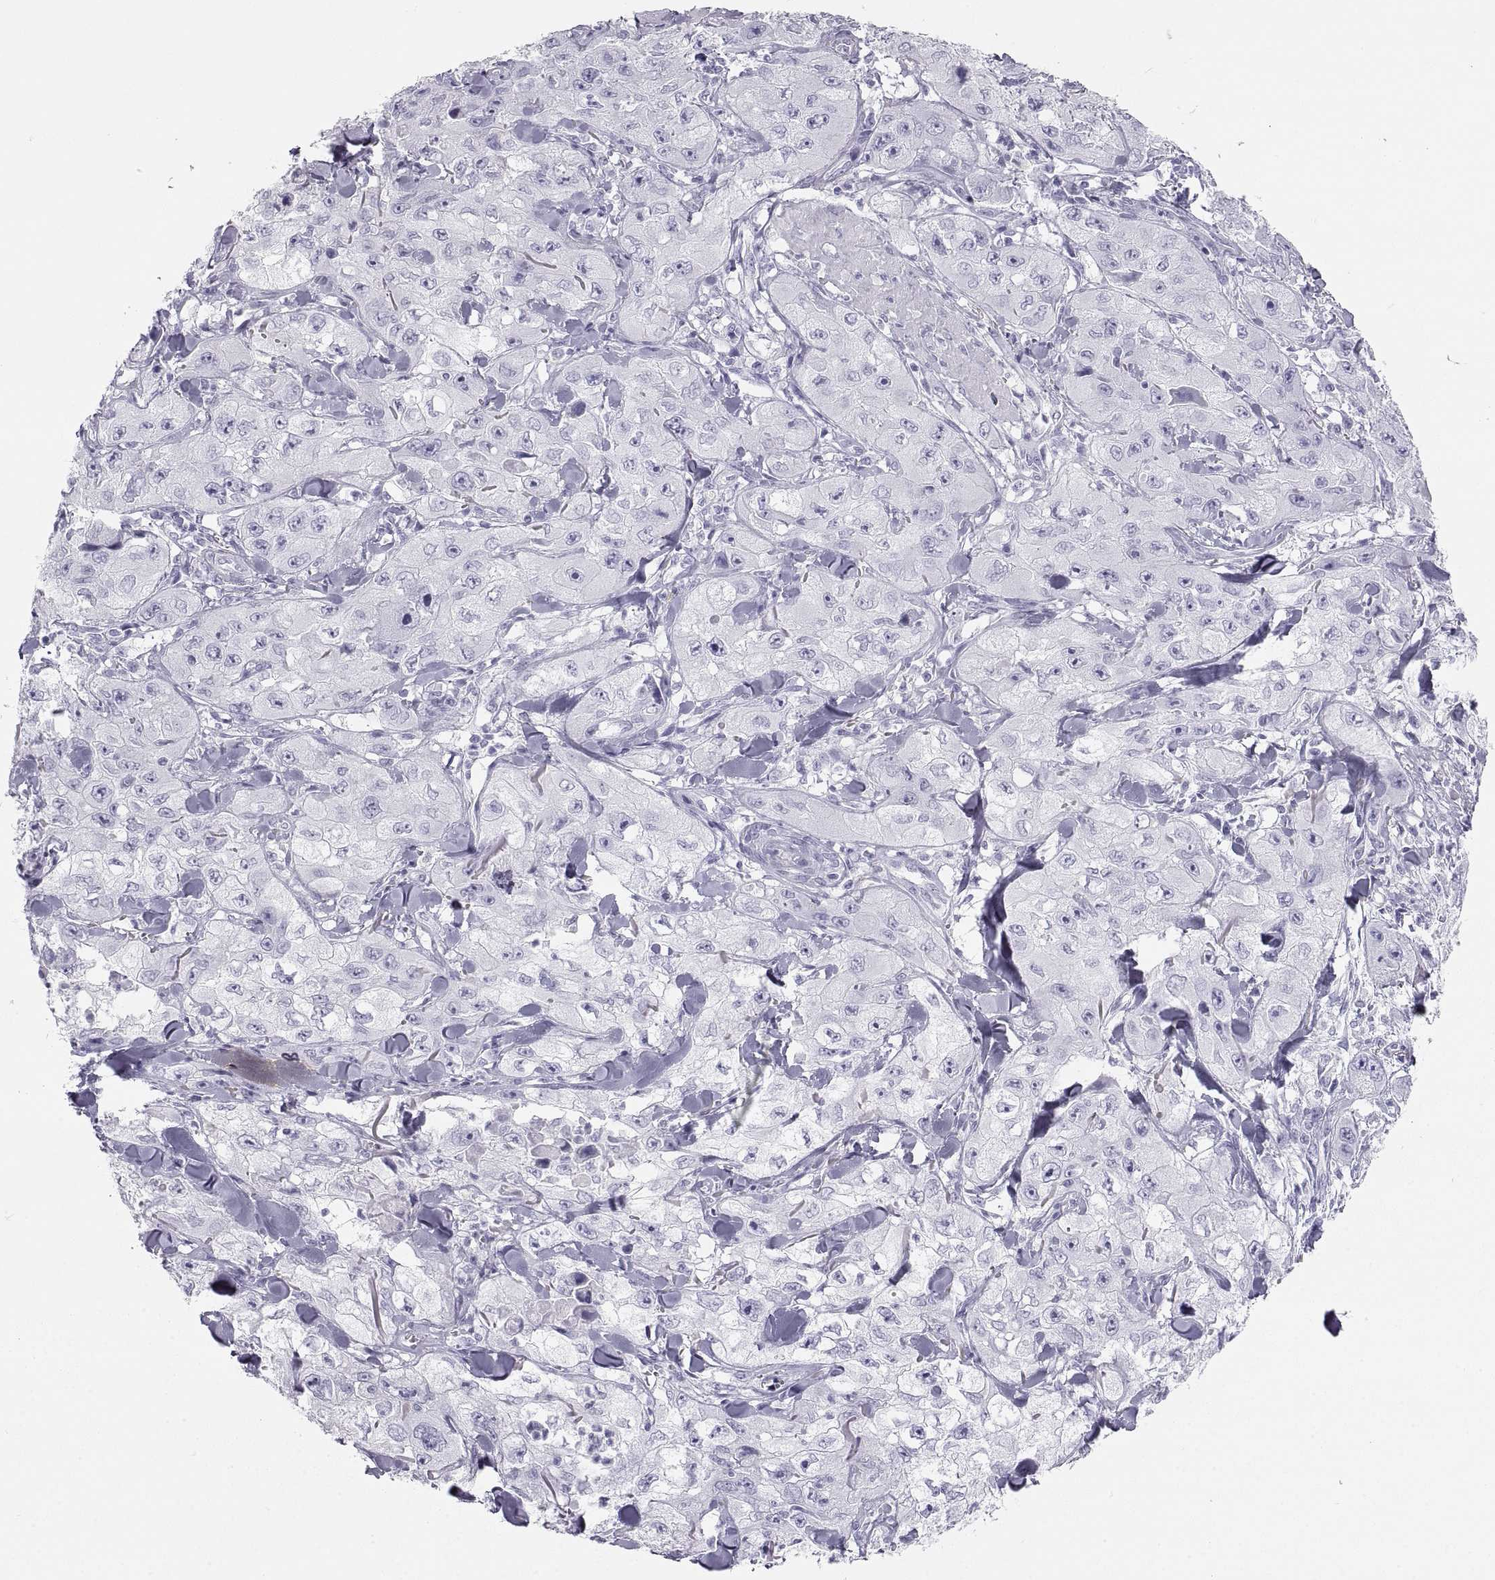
{"staining": {"intensity": "negative", "quantity": "none", "location": "none"}, "tissue": "skin cancer", "cell_type": "Tumor cells", "image_type": "cancer", "snomed": [{"axis": "morphology", "description": "Squamous cell carcinoma, NOS"}, {"axis": "topography", "description": "Skin"}, {"axis": "topography", "description": "Subcutis"}], "caption": "A photomicrograph of skin squamous cell carcinoma stained for a protein shows no brown staining in tumor cells.", "gene": "SEMG1", "patient": {"sex": "male", "age": 73}}